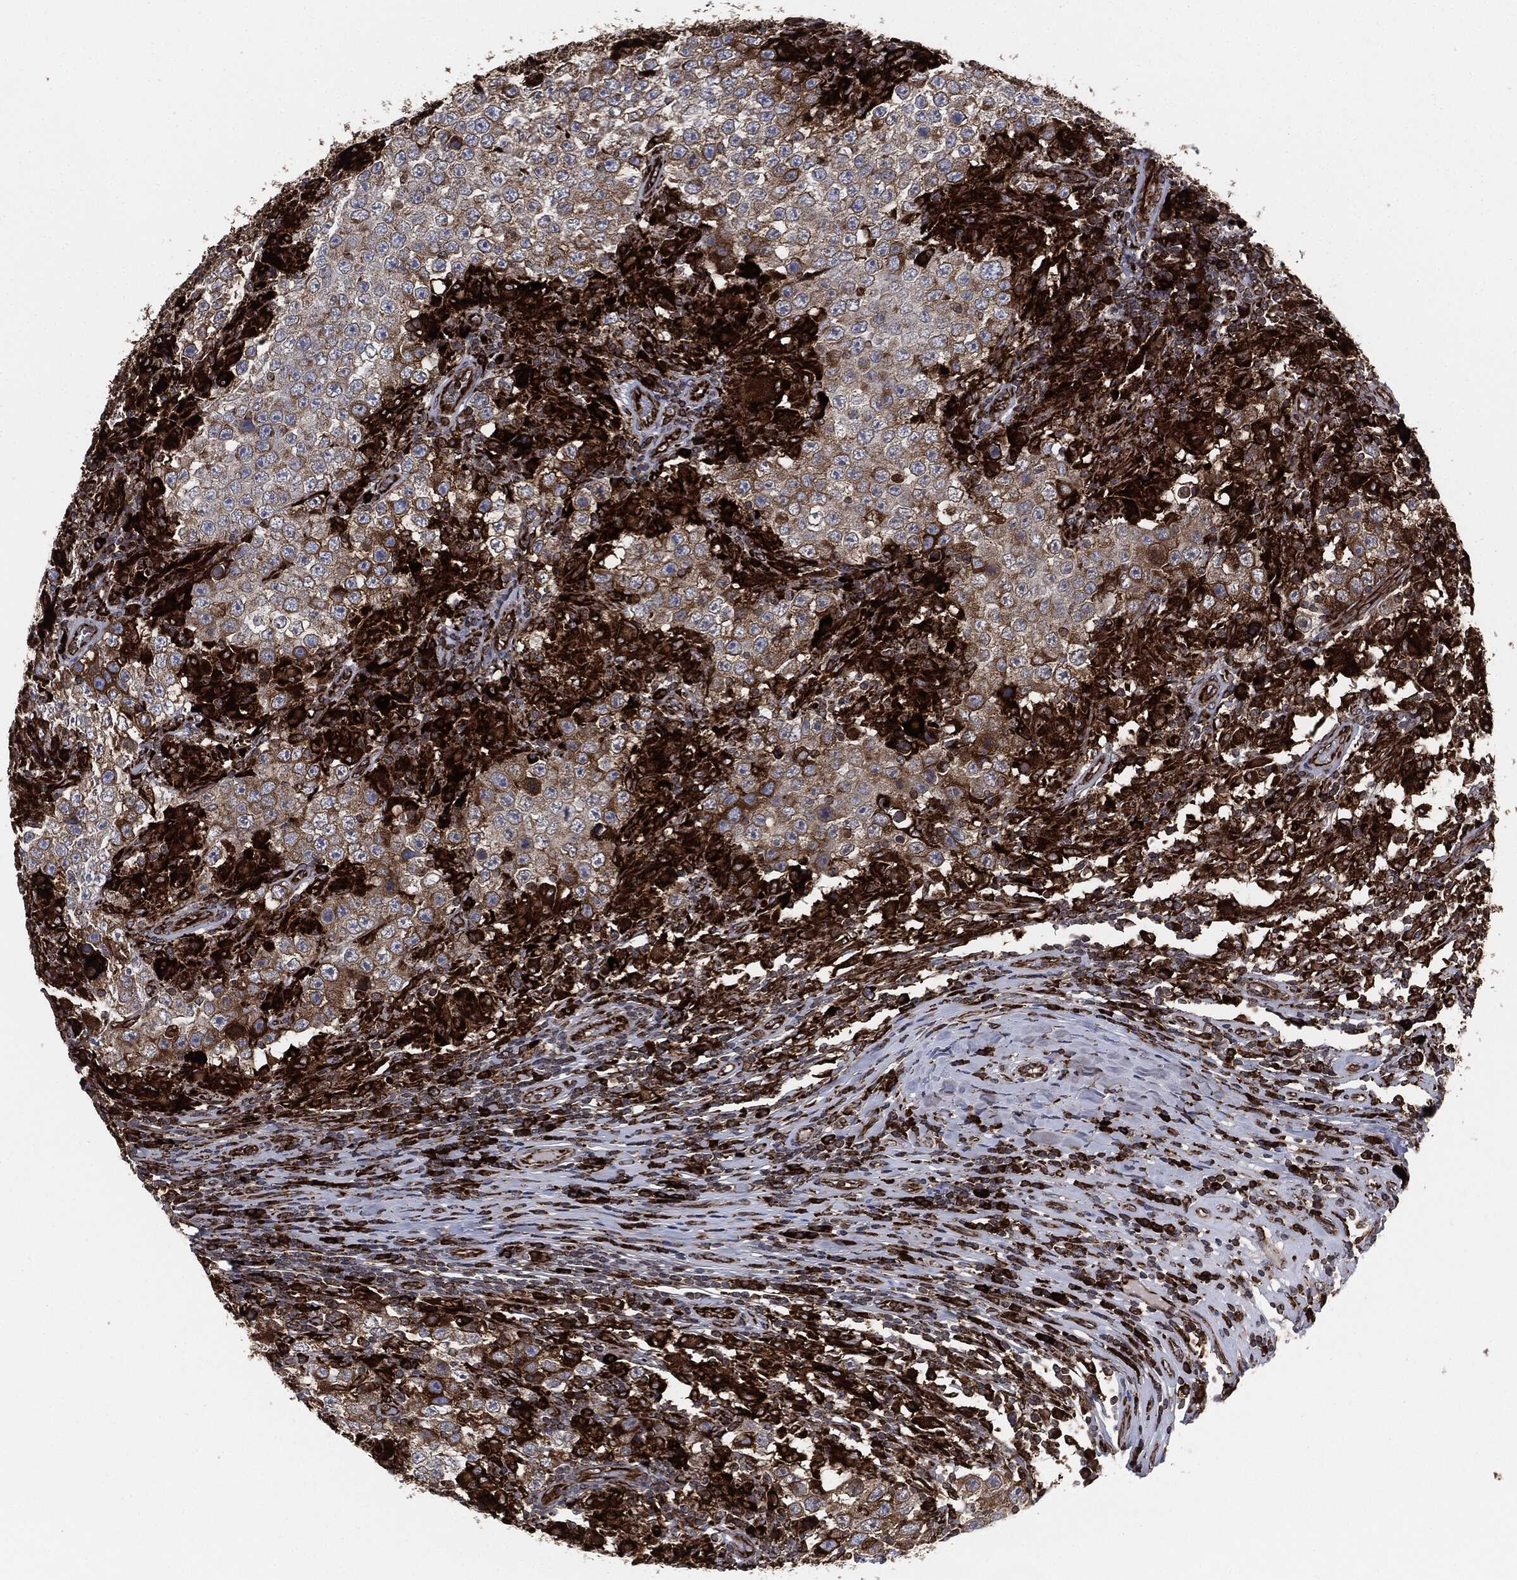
{"staining": {"intensity": "moderate", "quantity": ">75%", "location": "cytoplasmic/membranous"}, "tissue": "testis cancer", "cell_type": "Tumor cells", "image_type": "cancer", "snomed": [{"axis": "morphology", "description": "Seminoma, NOS"}, {"axis": "morphology", "description": "Carcinoma, Embryonal, NOS"}, {"axis": "topography", "description": "Testis"}], "caption": "The image shows staining of testis cancer, revealing moderate cytoplasmic/membranous protein positivity (brown color) within tumor cells.", "gene": "CALR", "patient": {"sex": "male", "age": 41}}